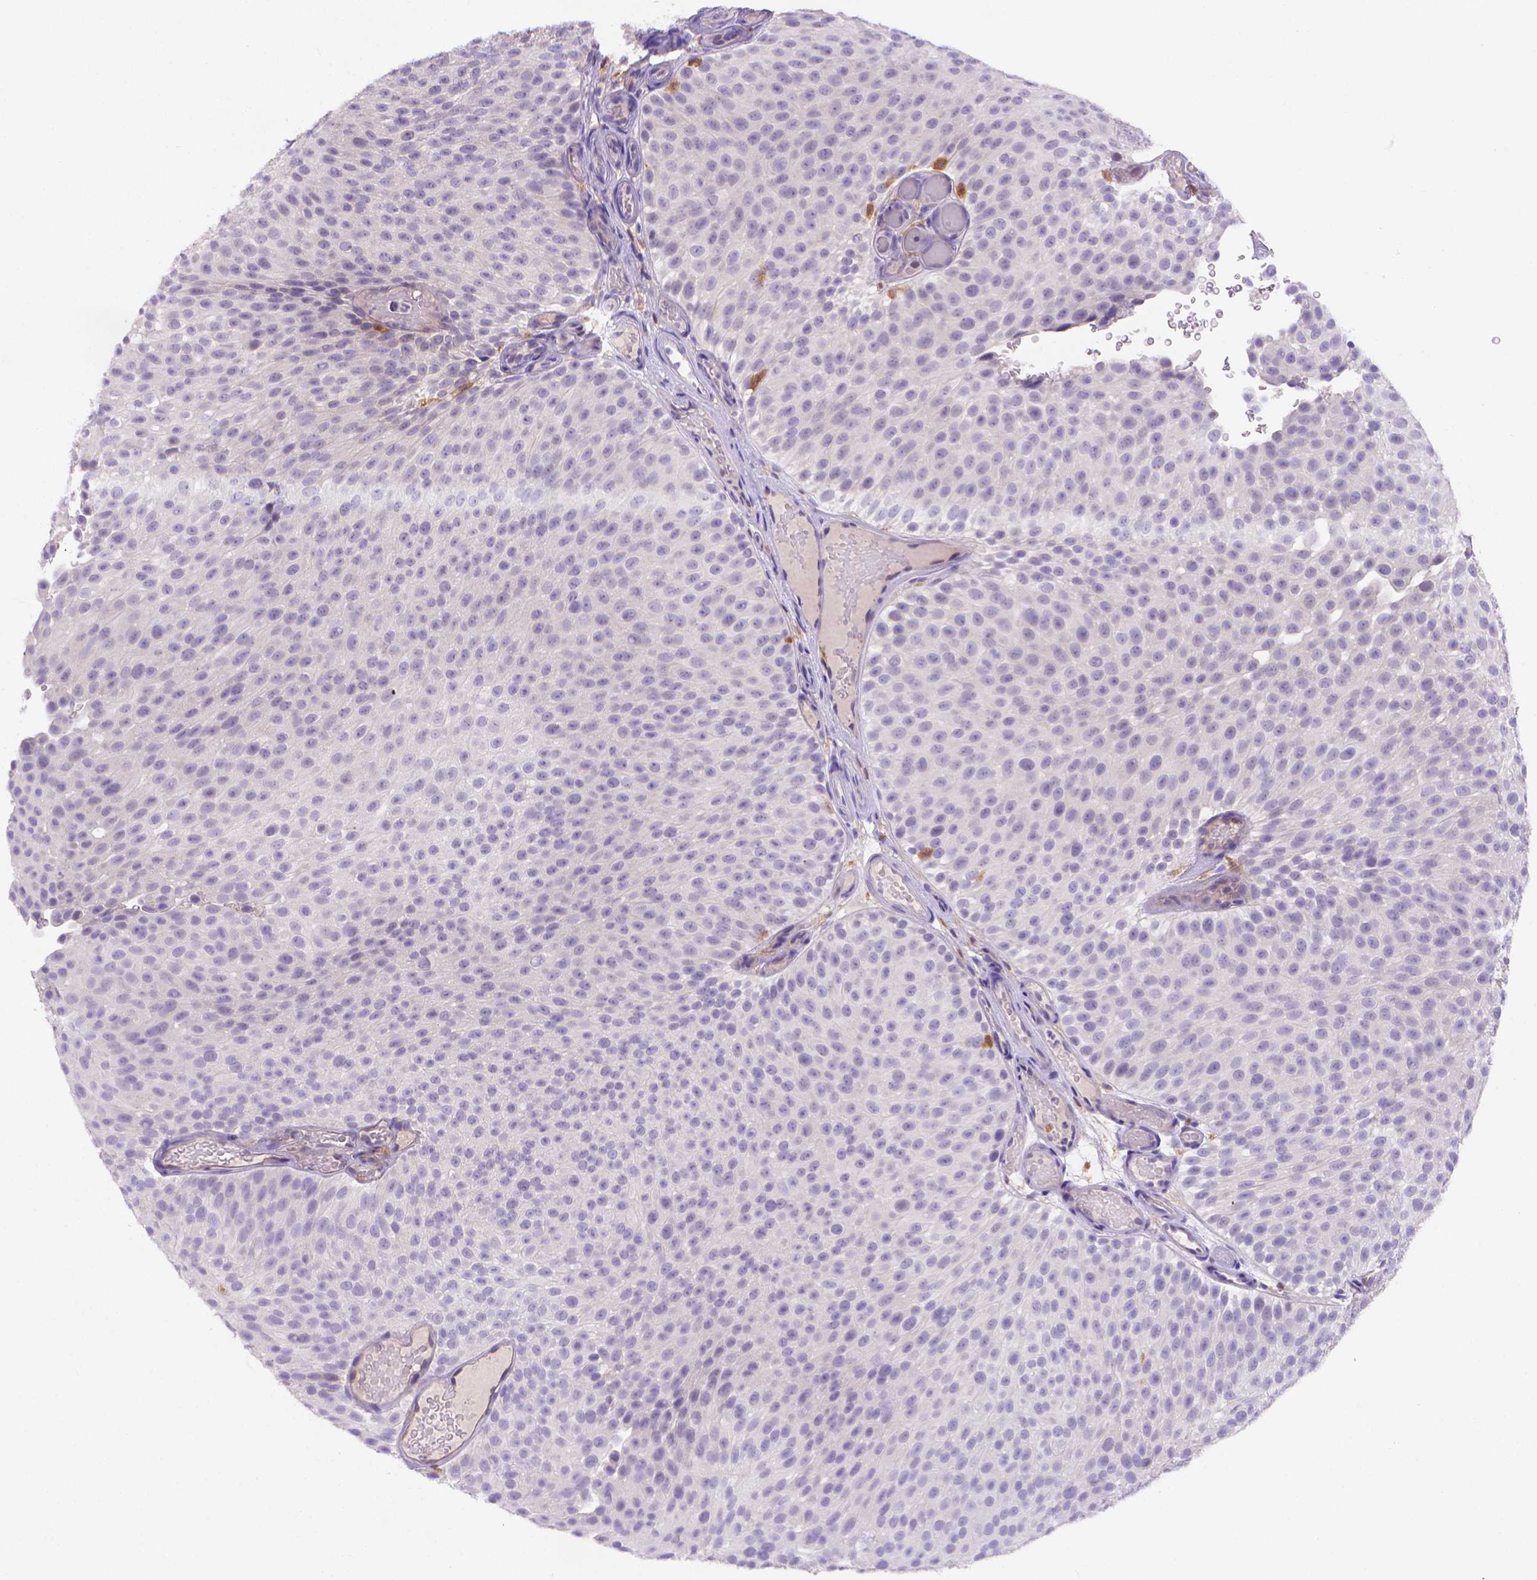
{"staining": {"intensity": "negative", "quantity": "none", "location": "none"}, "tissue": "urothelial cancer", "cell_type": "Tumor cells", "image_type": "cancer", "snomed": [{"axis": "morphology", "description": "Urothelial carcinoma, Low grade"}, {"axis": "topography", "description": "Urinary bladder"}], "caption": "DAB (3,3'-diaminobenzidine) immunohistochemical staining of urothelial cancer demonstrates no significant positivity in tumor cells. The staining was performed using DAB (3,3'-diaminobenzidine) to visualize the protein expression in brown, while the nuclei were stained in blue with hematoxylin (Magnification: 20x).", "gene": "FGD2", "patient": {"sex": "male", "age": 78}}